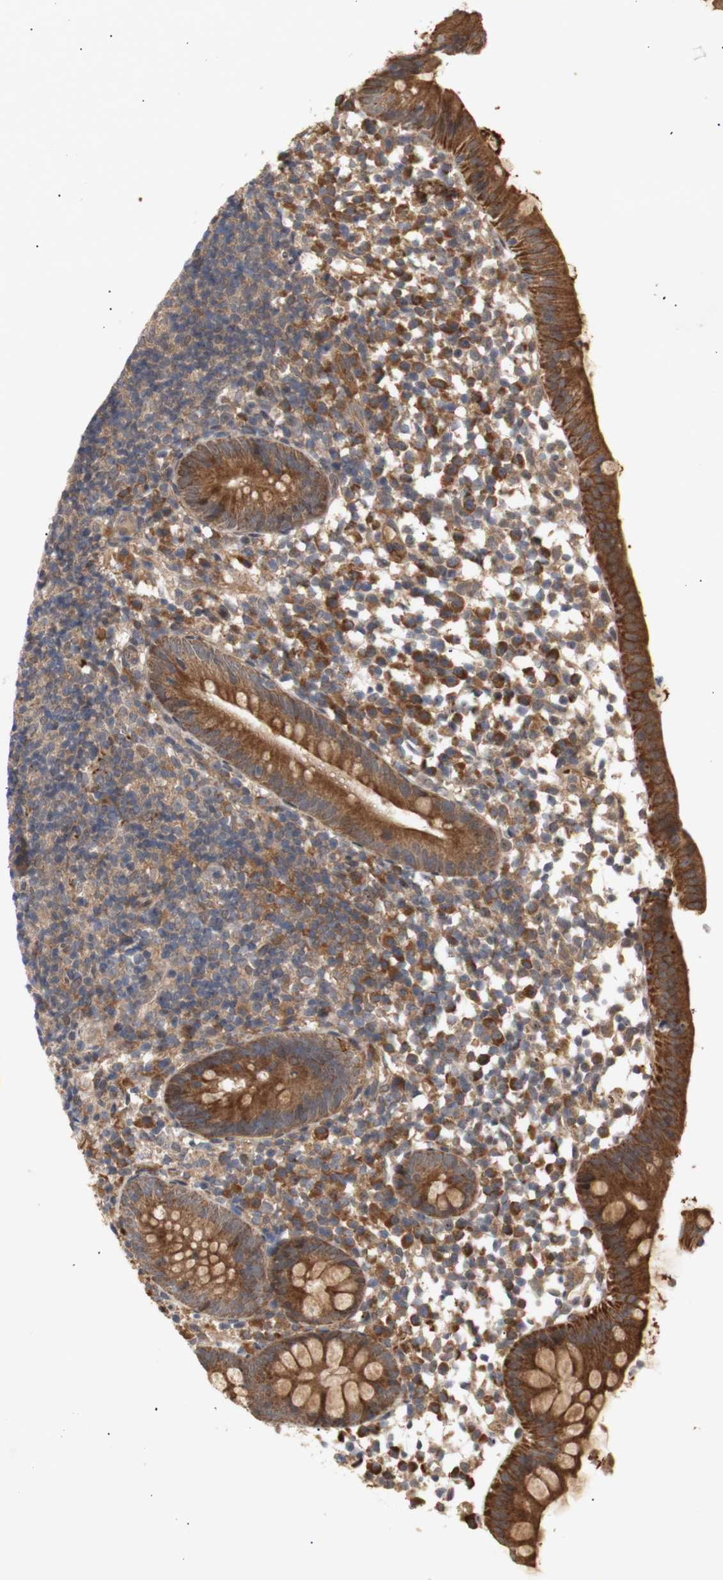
{"staining": {"intensity": "strong", "quantity": ">75%", "location": "cytoplasmic/membranous"}, "tissue": "appendix", "cell_type": "Glandular cells", "image_type": "normal", "snomed": [{"axis": "morphology", "description": "Normal tissue, NOS"}, {"axis": "topography", "description": "Appendix"}], "caption": "Appendix stained with DAB immunohistochemistry (IHC) reveals high levels of strong cytoplasmic/membranous expression in approximately >75% of glandular cells.", "gene": "PKN1", "patient": {"sex": "female", "age": 20}}